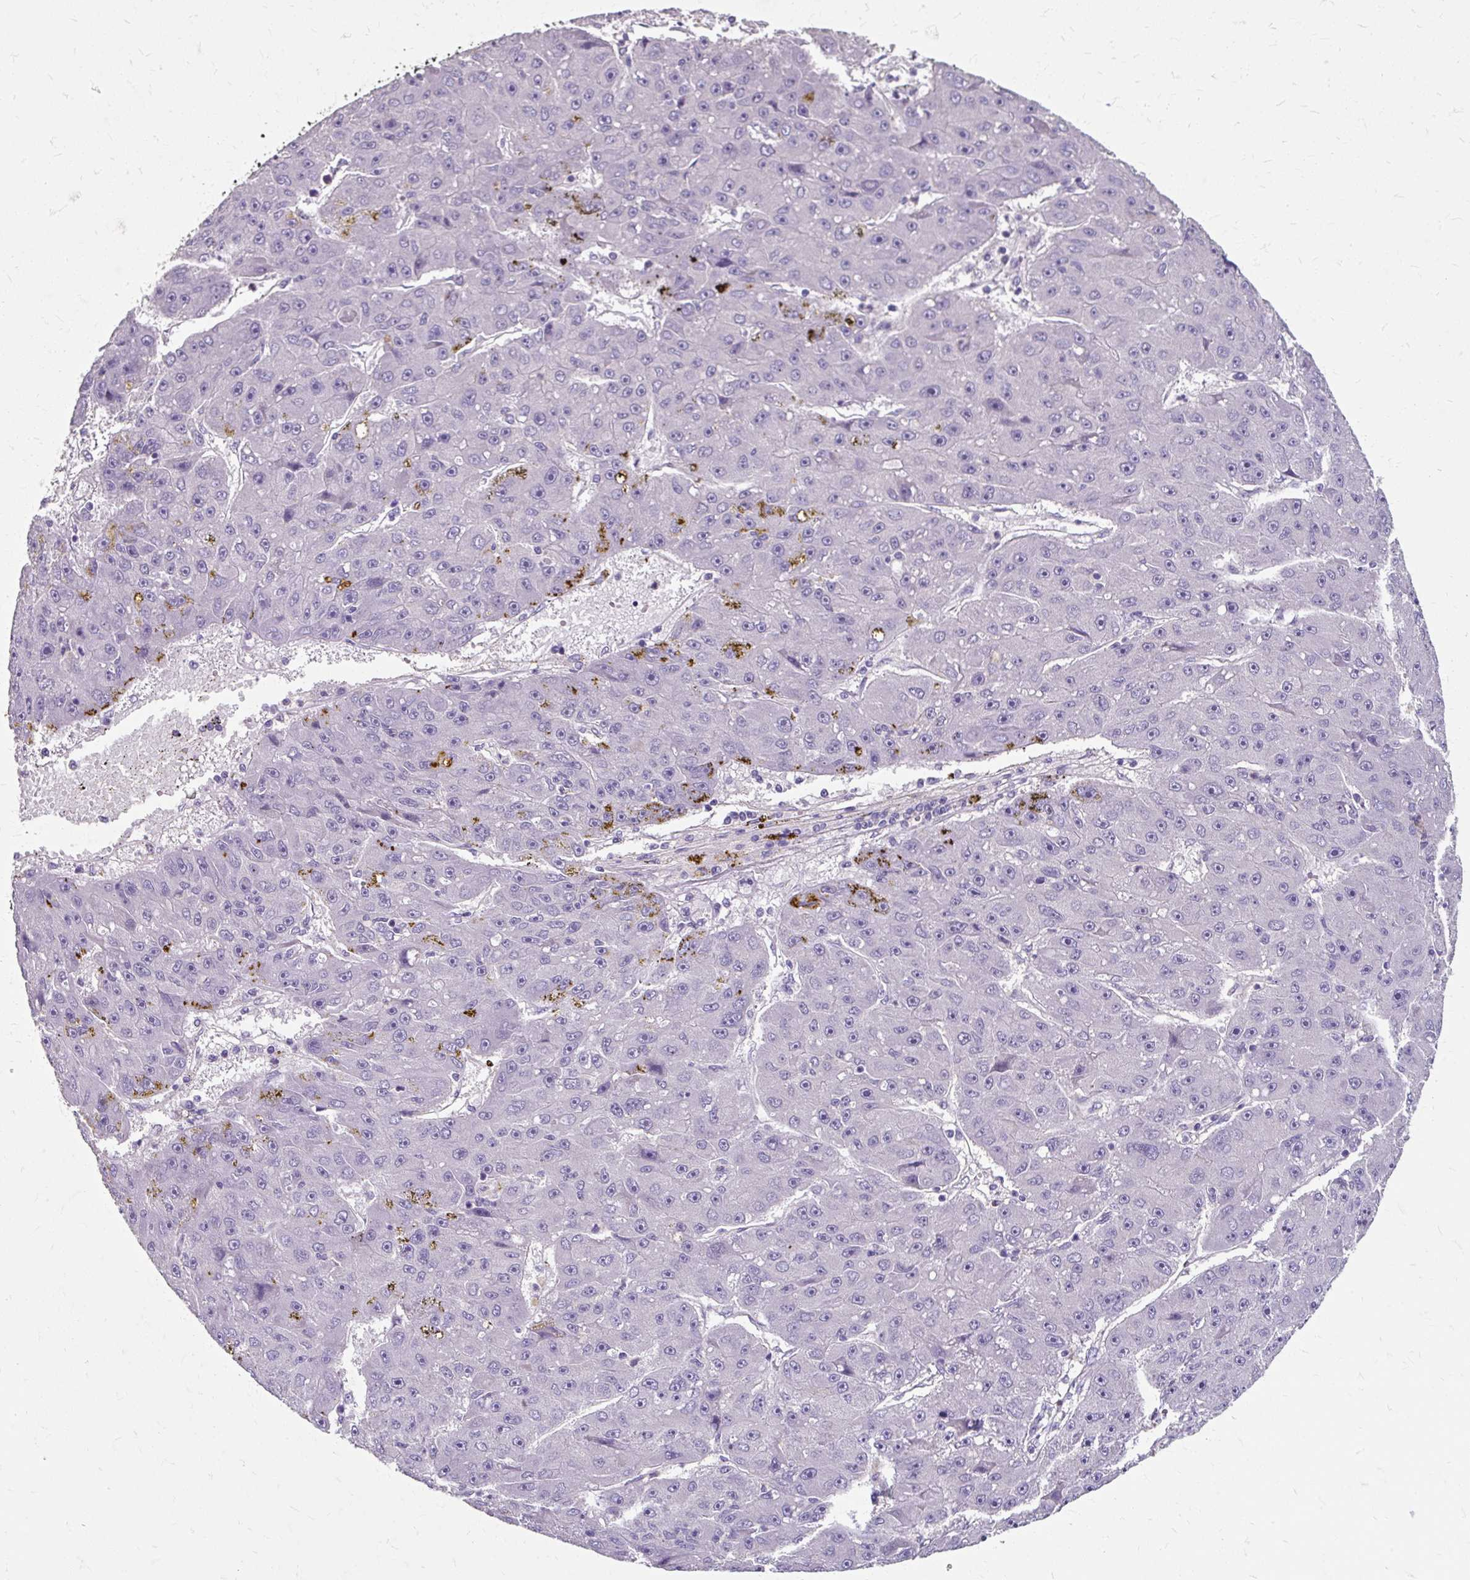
{"staining": {"intensity": "negative", "quantity": "none", "location": "none"}, "tissue": "liver cancer", "cell_type": "Tumor cells", "image_type": "cancer", "snomed": [{"axis": "morphology", "description": "Carcinoma, Hepatocellular, NOS"}, {"axis": "topography", "description": "Liver"}], "caption": "This is an immunohistochemistry (IHC) micrograph of human liver cancer. There is no staining in tumor cells.", "gene": "KLHL24", "patient": {"sex": "male", "age": 67}}